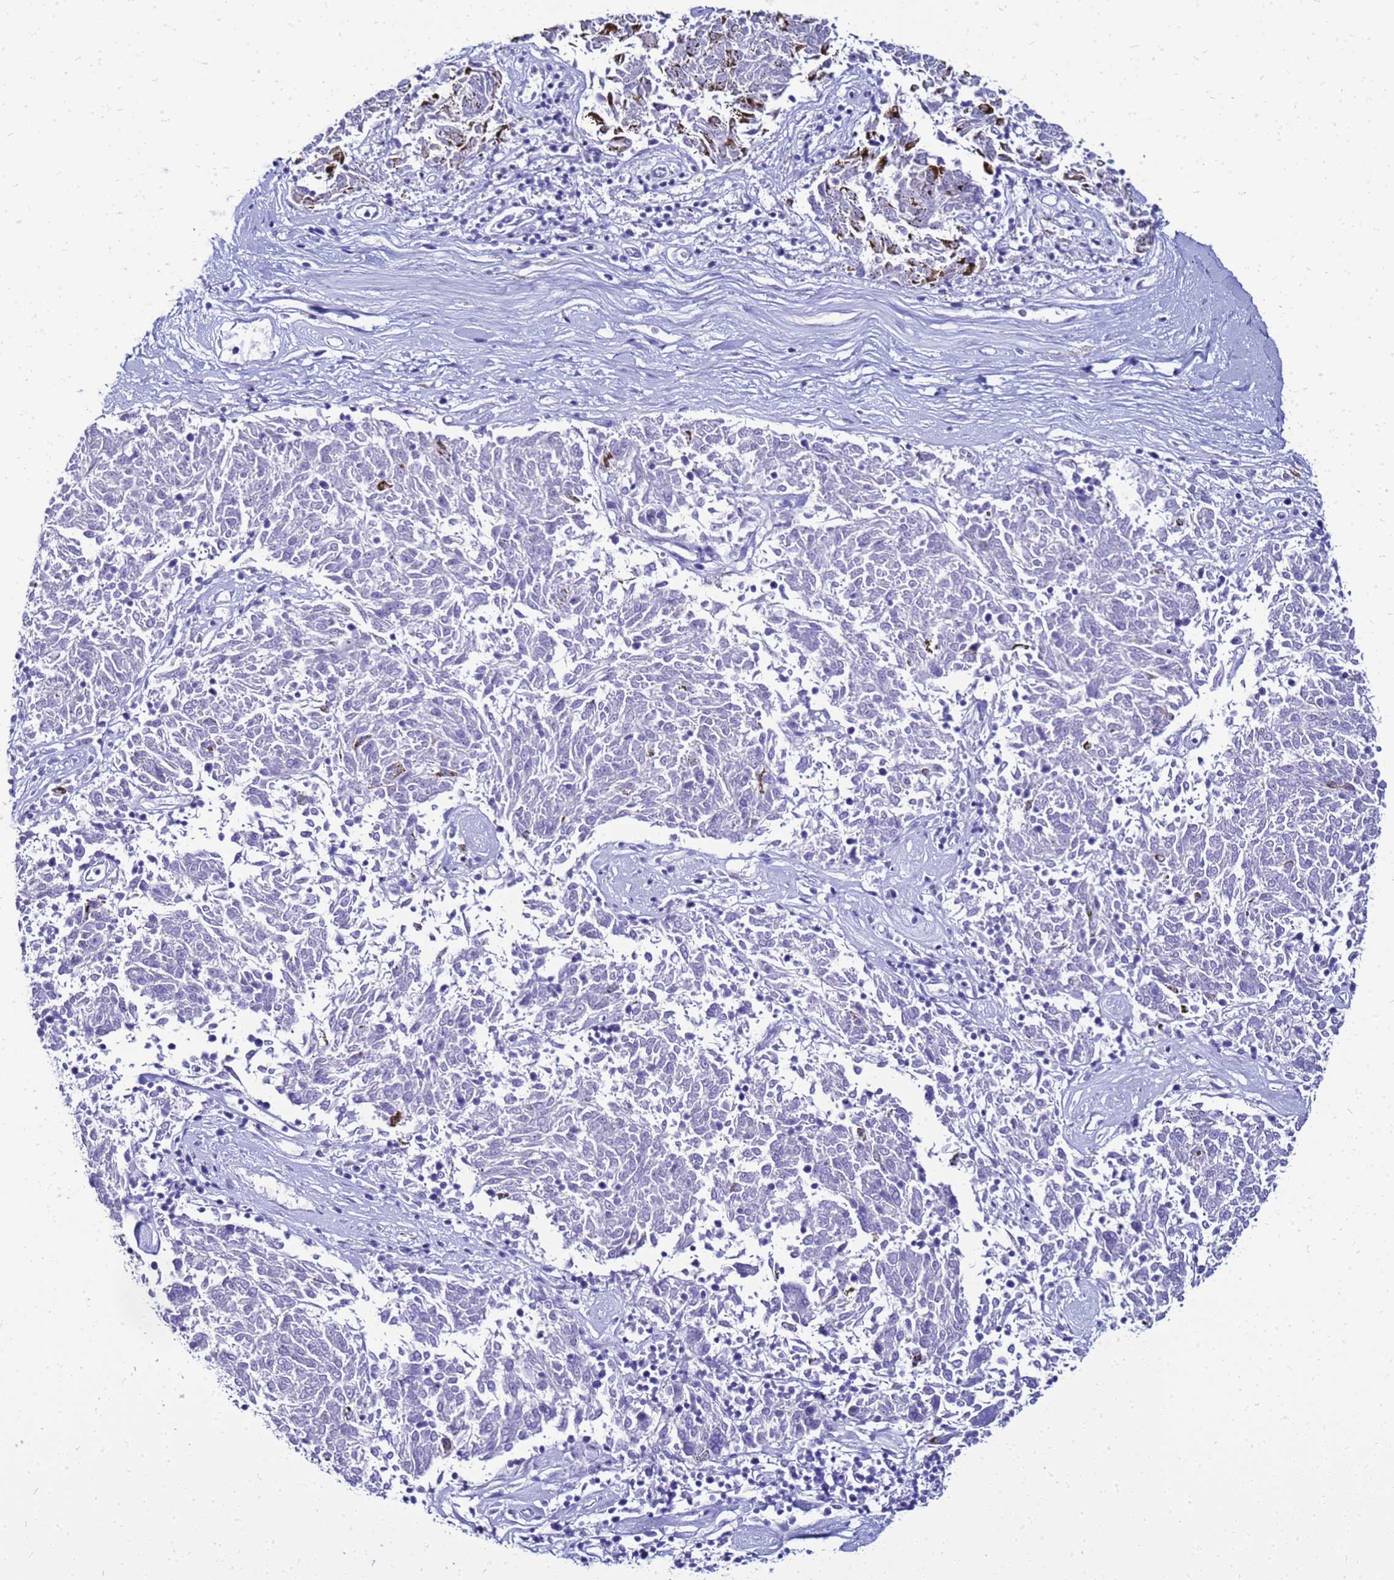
{"staining": {"intensity": "negative", "quantity": "none", "location": "none"}, "tissue": "melanoma", "cell_type": "Tumor cells", "image_type": "cancer", "snomed": [{"axis": "morphology", "description": "Malignant melanoma, NOS"}, {"axis": "topography", "description": "Skin"}], "caption": "DAB immunohistochemical staining of malignant melanoma shows no significant staining in tumor cells.", "gene": "CSTA", "patient": {"sex": "female", "age": 72}}